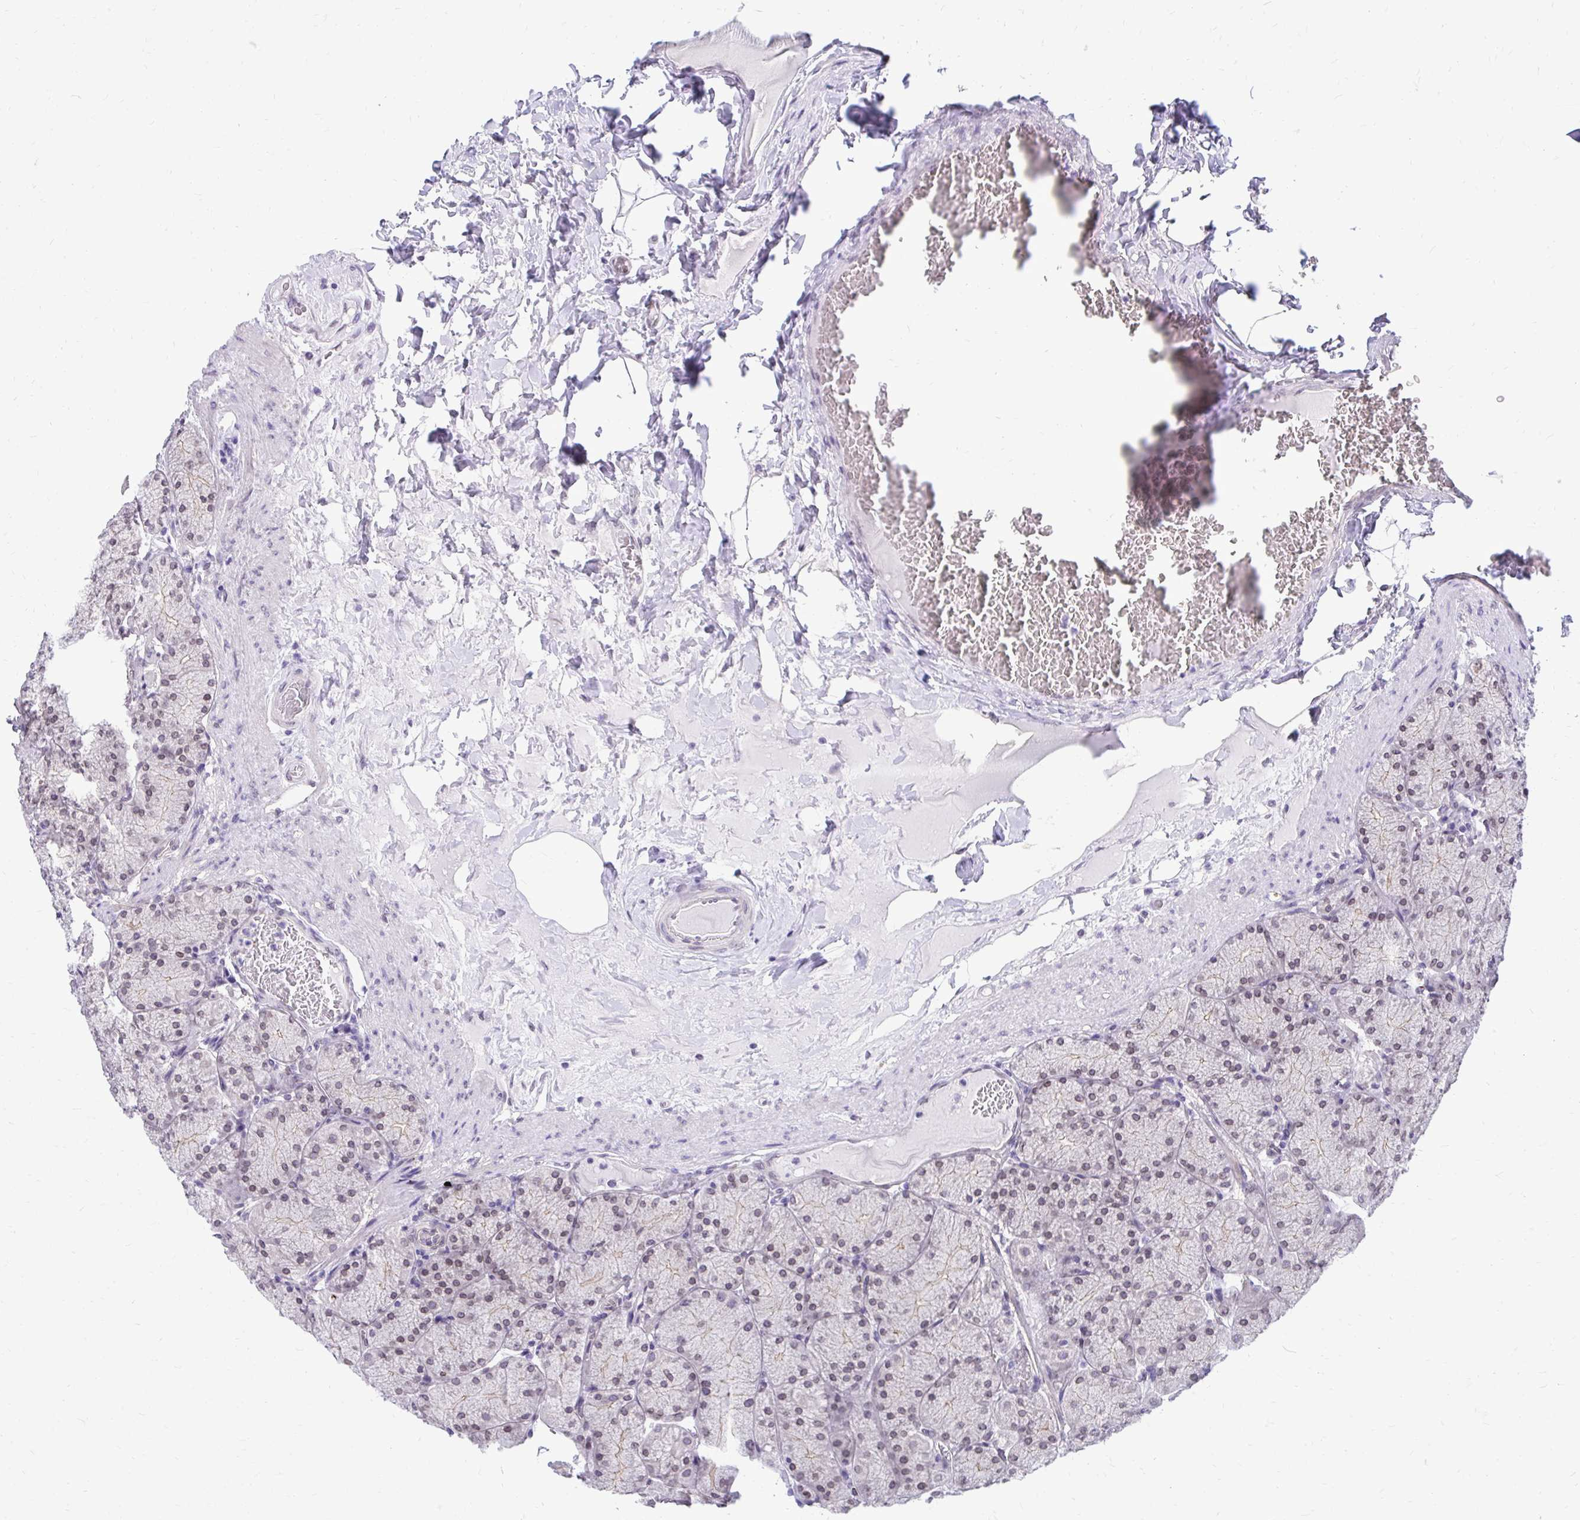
{"staining": {"intensity": "moderate", "quantity": "<25%", "location": "cytoplasmic/membranous,nuclear"}, "tissue": "stomach", "cell_type": "Glandular cells", "image_type": "normal", "snomed": [{"axis": "morphology", "description": "Normal tissue, NOS"}, {"axis": "topography", "description": "Stomach, upper"}], "caption": "A low amount of moderate cytoplasmic/membranous,nuclear positivity is identified in about <25% of glandular cells in normal stomach.", "gene": "BANF1", "patient": {"sex": "female", "age": 56}}